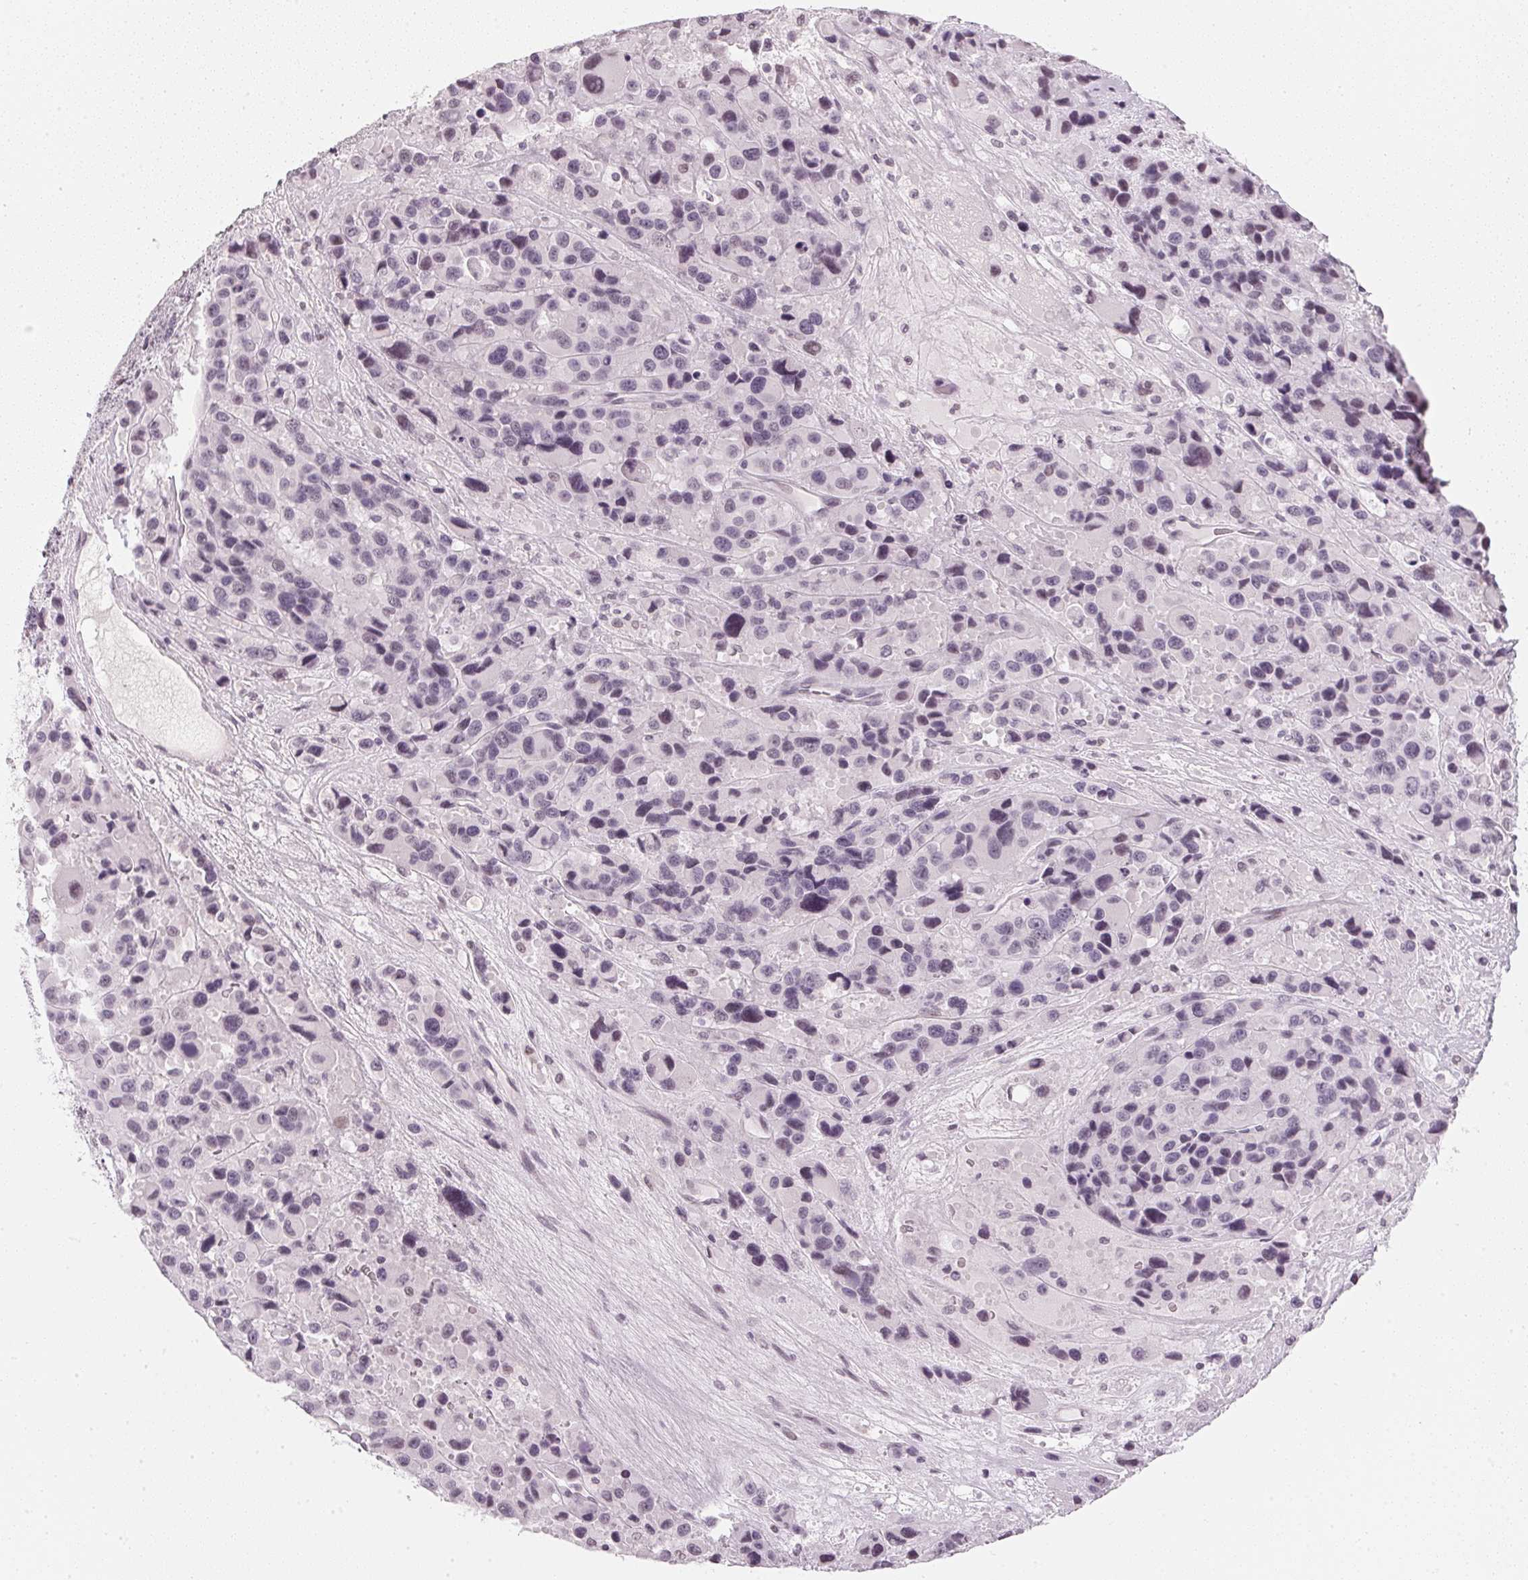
{"staining": {"intensity": "negative", "quantity": "none", "location": "none"}, "tissue": "melanoma", "cell_type": "Tumor cells", "image_type": "cancer", "snomed": [{"axis": "morphology", "description": "Malignant melanoma, Metastatic site"}, {"axis": "topography", "description": "Lymph node"}], "caption": "Immunohistochemistry image of neoplastic tissue: human malignant melanoma (metastatic site) stained with DAB (3,3'-diaminobenzidine) demonstrates no significant protein expression in tumor cells.", "gene": "DNAJC6", "patient": {"sex": "female", "age": 65}}